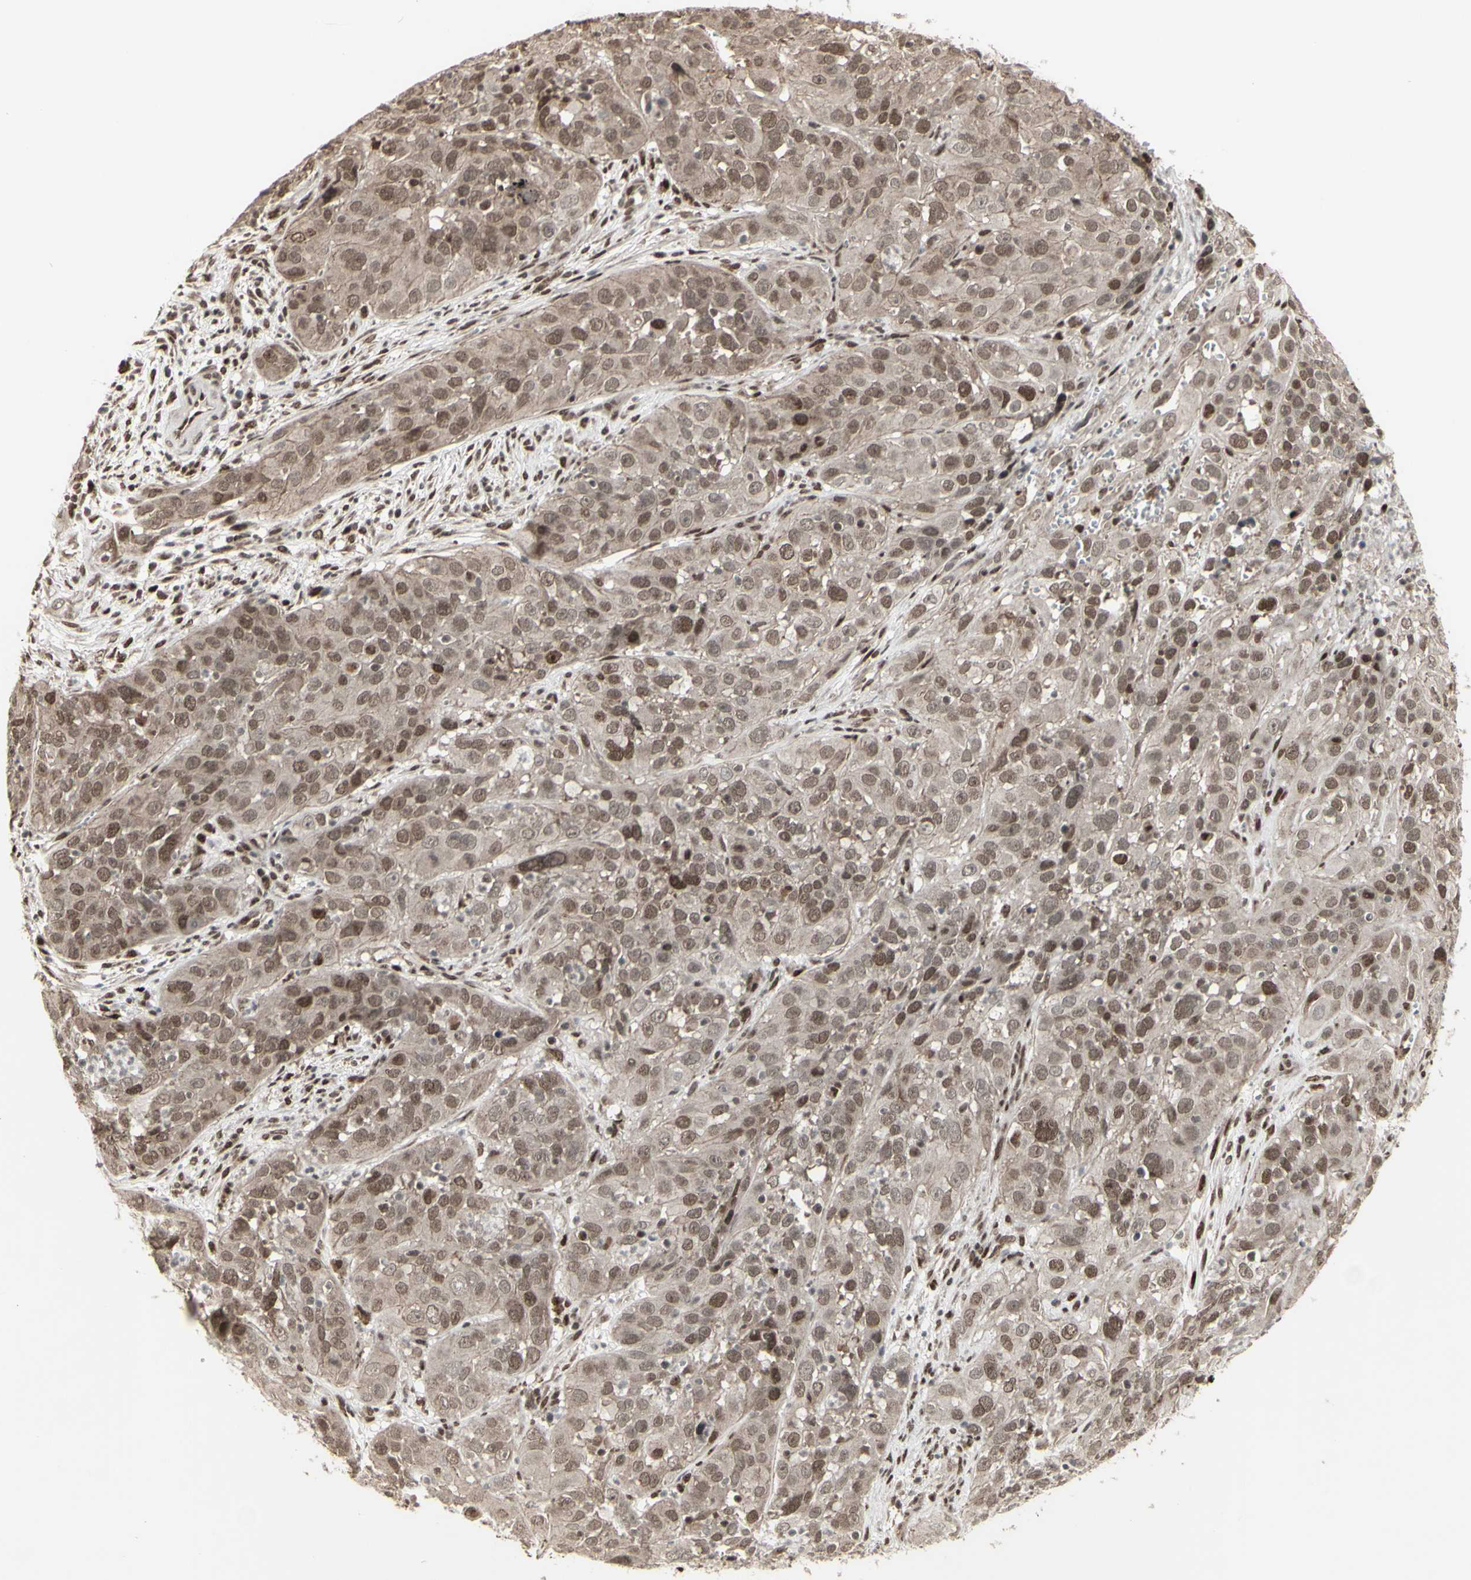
{"staining": {"intensity": "moderate", "quantity": ">75%", "location": "cytoplasmic/membranous,nuclear"}, "tissue": "cervical cancer", "cell_type": "Tumor cells", "image_type": "cancer", "snomed": [{"axis": "morphology", "description": "Squamous cell carcinoma, NOS"}, {"axis": "topography", "description": "Cervix"}], "caption": "Immunohistochemical staining of human cervical cancer reveals medium levels of moderate cytoplasmic/membranous and nuclear protein staining in approximately >75% of tumor cells. (brown staining indicates protein expression, while blue staining denotes nuclei).", "gene": "CBX1", "patient": {"sex": "female", "age": 32}}